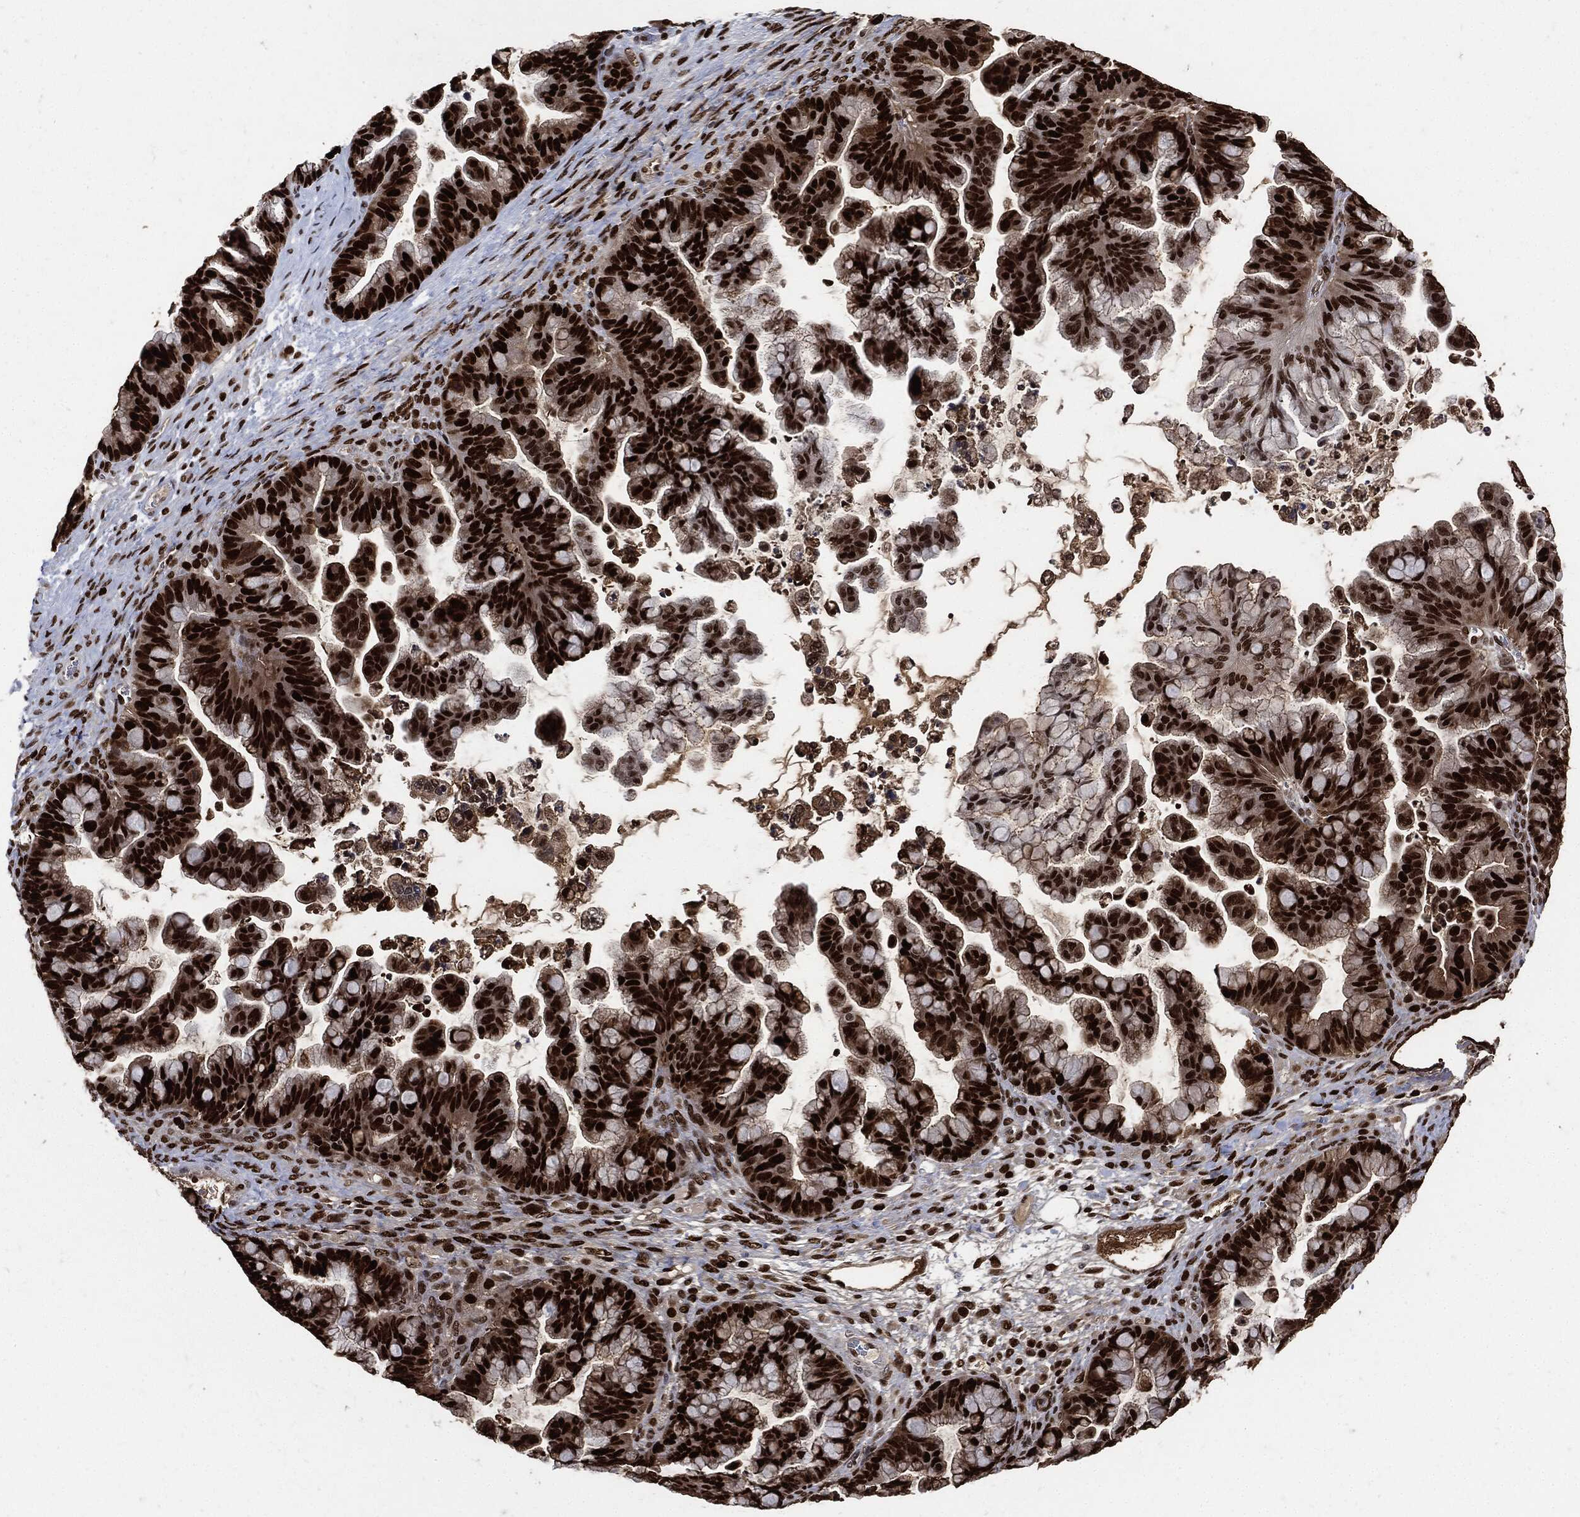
{"staining": {"intensity": "strong", "quantity": ">75%", "location": "nuclear"}, "tissue": "ovarian cancer", "cell_type": "Tumor cells", "image_type": "cancer", "snomed": [{"axis": "morphology", "description": "Cystadenocarcinoma, mucinous, NOS"}, {"axis": "topography", "description": "Ovary"}], "caption": "A brown stain labels strong nuclear positivity of a protein in mucinous cystadenocarcinoma (ovarian) tumor cells.", "gene": "PCNA", "patient": {"sex": "female", "age": 67}}